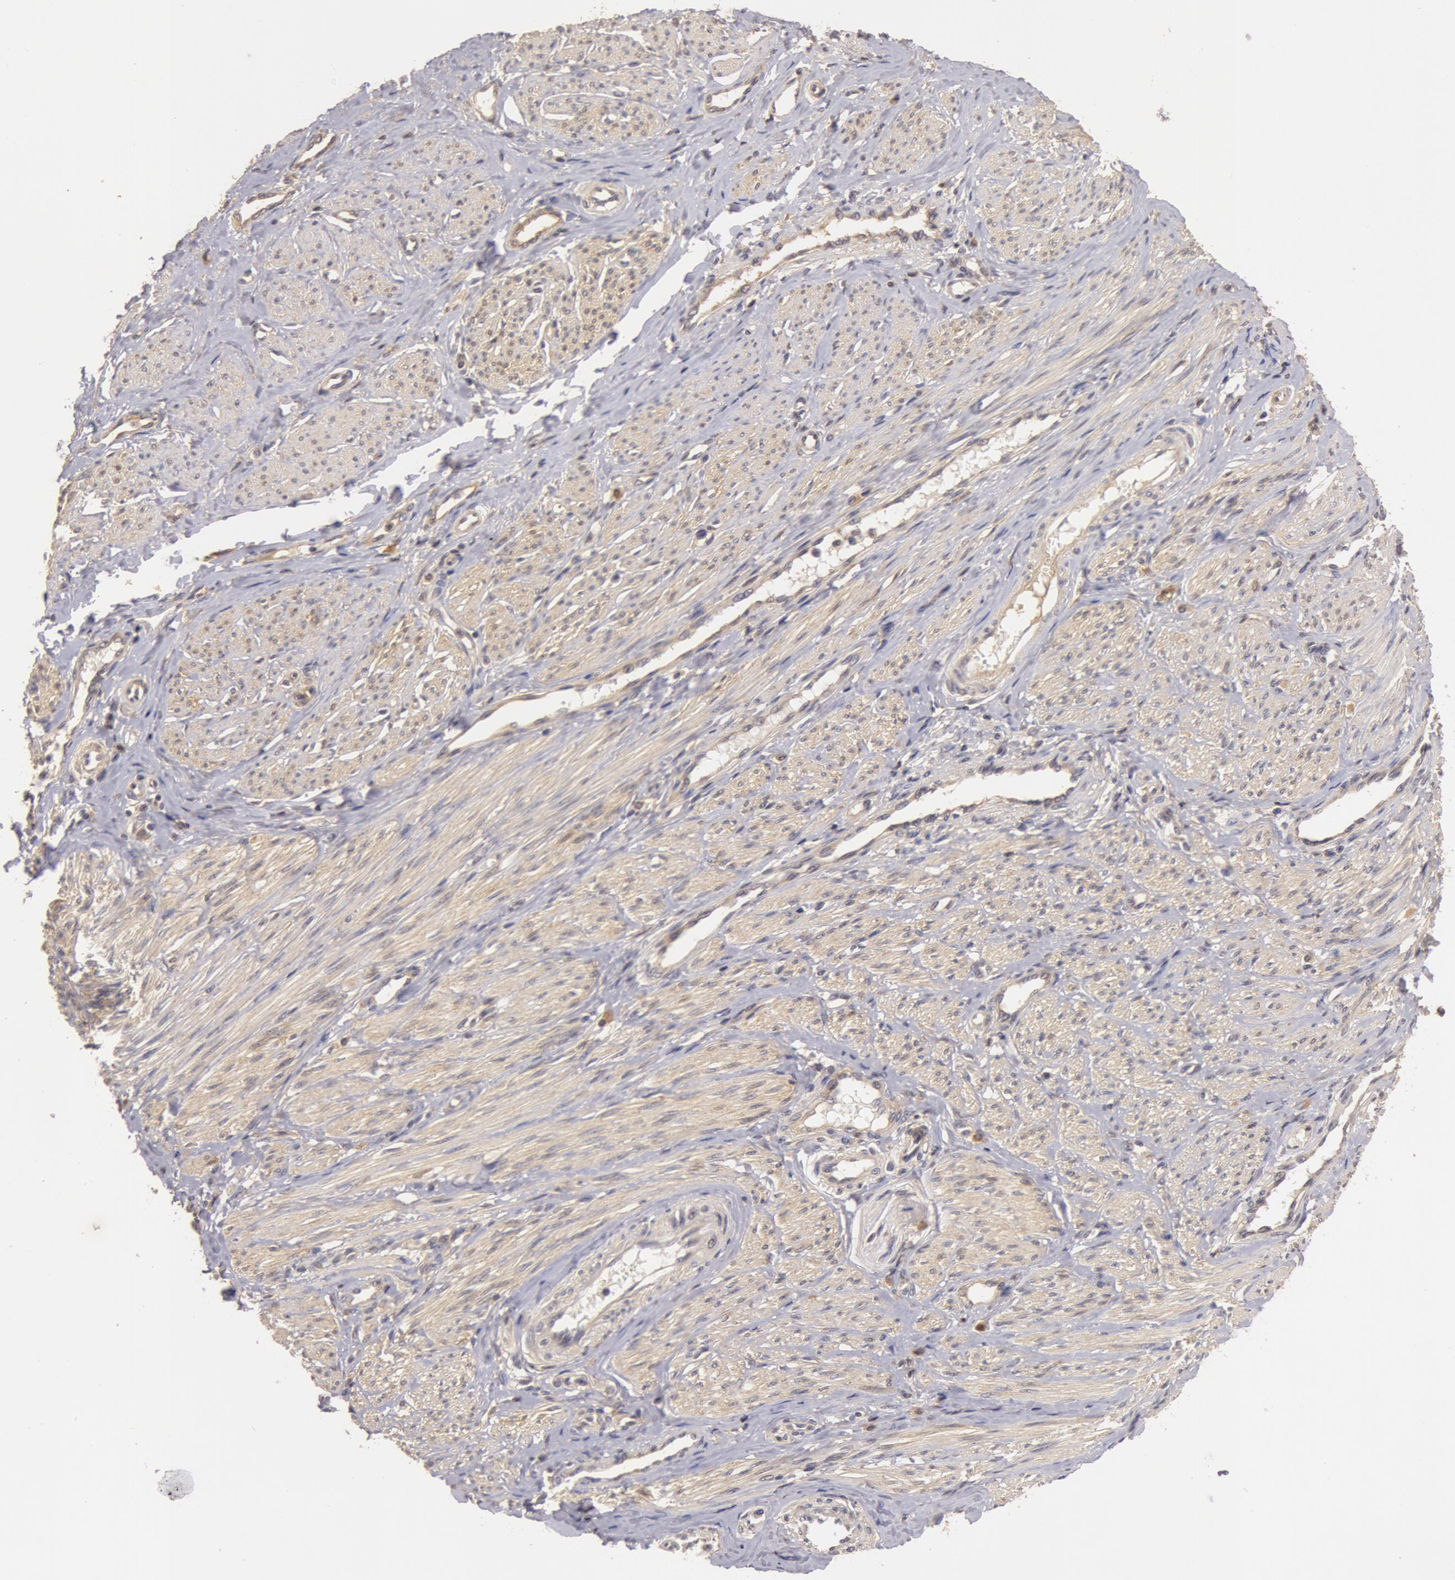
{"staining": {"intensity": "weak", "quantity": ">75%", "location": "cytoplasmic/membranous"}, "tissue": "smooth muscle", "cell_type": "Smooth muscle cells", "image_type": "normal", "snomed": [{"axis": "morphology", "description": "Normal tissue, NOS"}, {"axis": "topography", "description": "Smooth muscle"}, {"axis": "topography", "description": "Uterus"}], "caption": "Protein expression analysis of benign human smooth muscle reveals weak cytoplasmic/membranous staining in about >75% of smooth muscle cells.", "gene": "BCHE", "patient": {"sex": "female", "age": 39}}